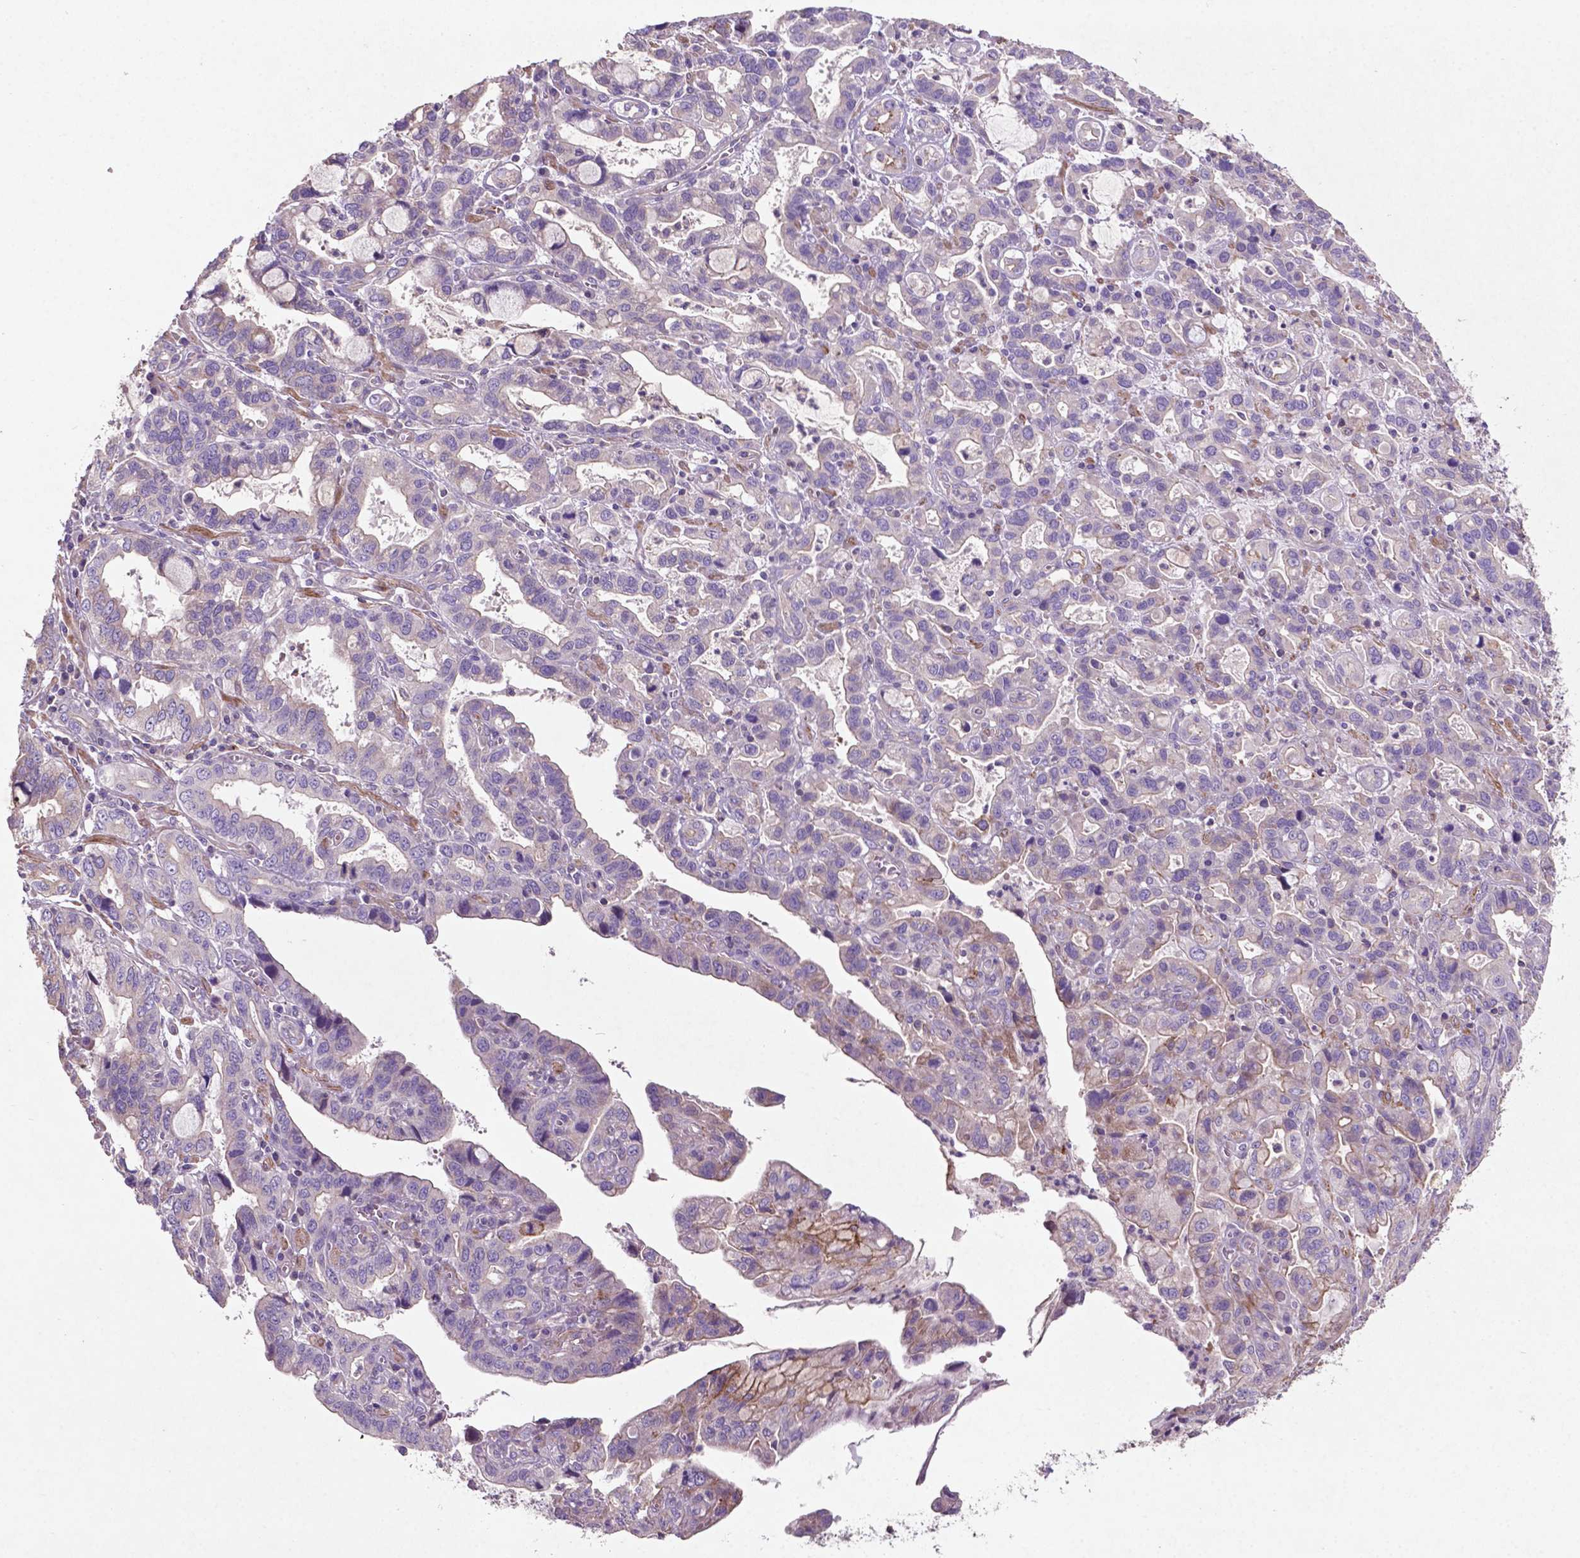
{"staining": {"intensity": "negative", "quantity": "none", "location": "none"}, "tissue": "stomach cancer", "cell_type": "Tumor cells", "image_type": "cancer", "snomed": [{"axis": "morphology", "description": "Adenocarcinoma, NOS"}, {"axis": "topography", "description": "Stomach, lower"}], "caption": "A micrograph of human stomach cancer is negative for staining in tumor cells. (Stains: DAB immunohistochemistry (IHC) with hematoxylin counter stain, Microscopy: brightfield microscopy at high magnification).", "gene": "BMP4", "patient": {"sex": "female", "age": 76}}